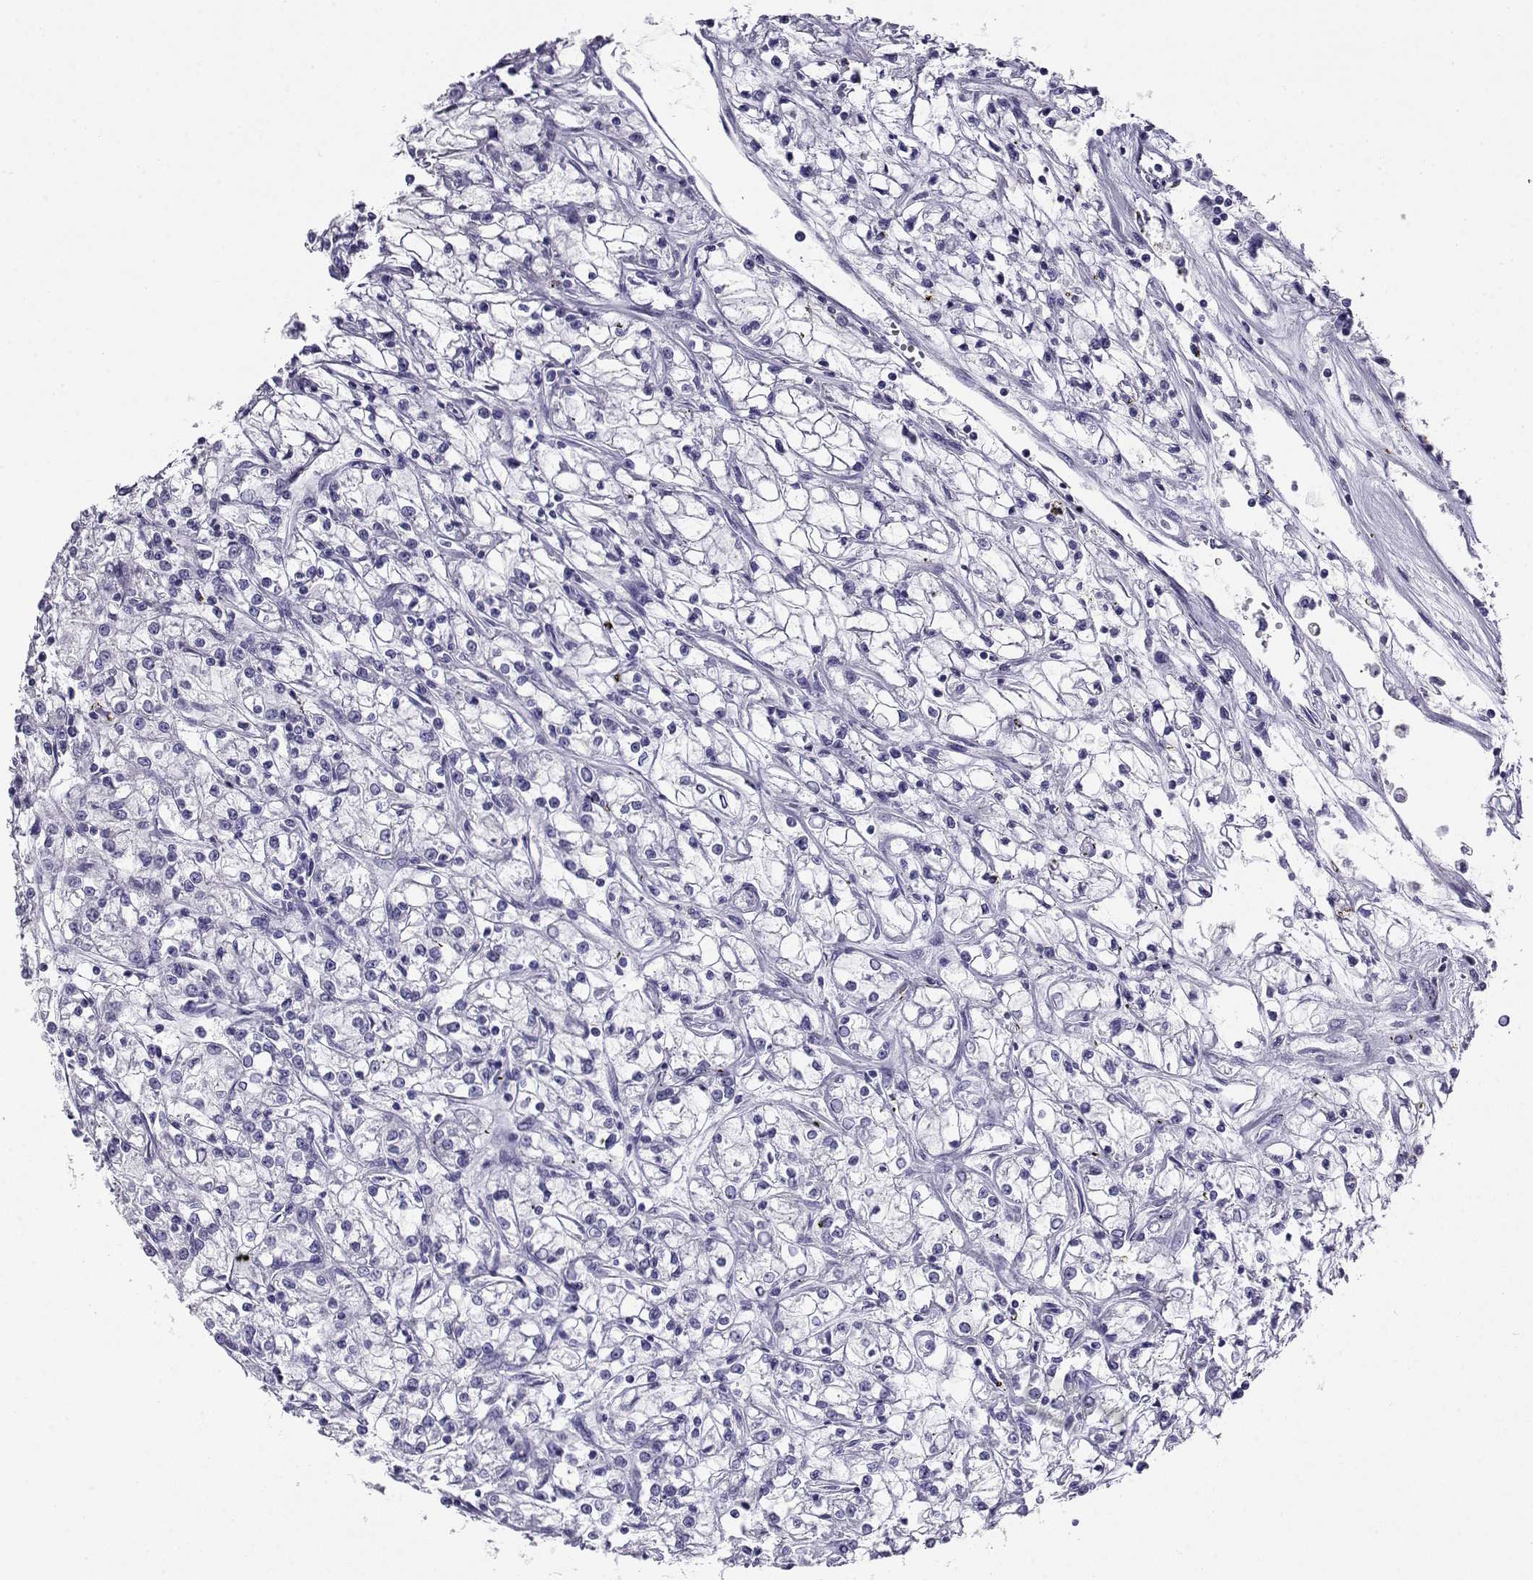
{"staining": {"intensity": "negative", "quantity": "none", "location": "none"}, "tissue": "renal cancer", "cell_type": "Tumor cells", "image_type": "cancer", "snomed": [{"axis": "morphology", "description": "Adenocarcinoma, NOS"}, {"axis": "topography", "description": "Kidney"}], "caption": "This is an IHC histopathology image of human renal adenocarcinoma. There is no positivity in tumor cells.", "gene": "CABS1", "patient": {"sex": "female", "age": 59}}